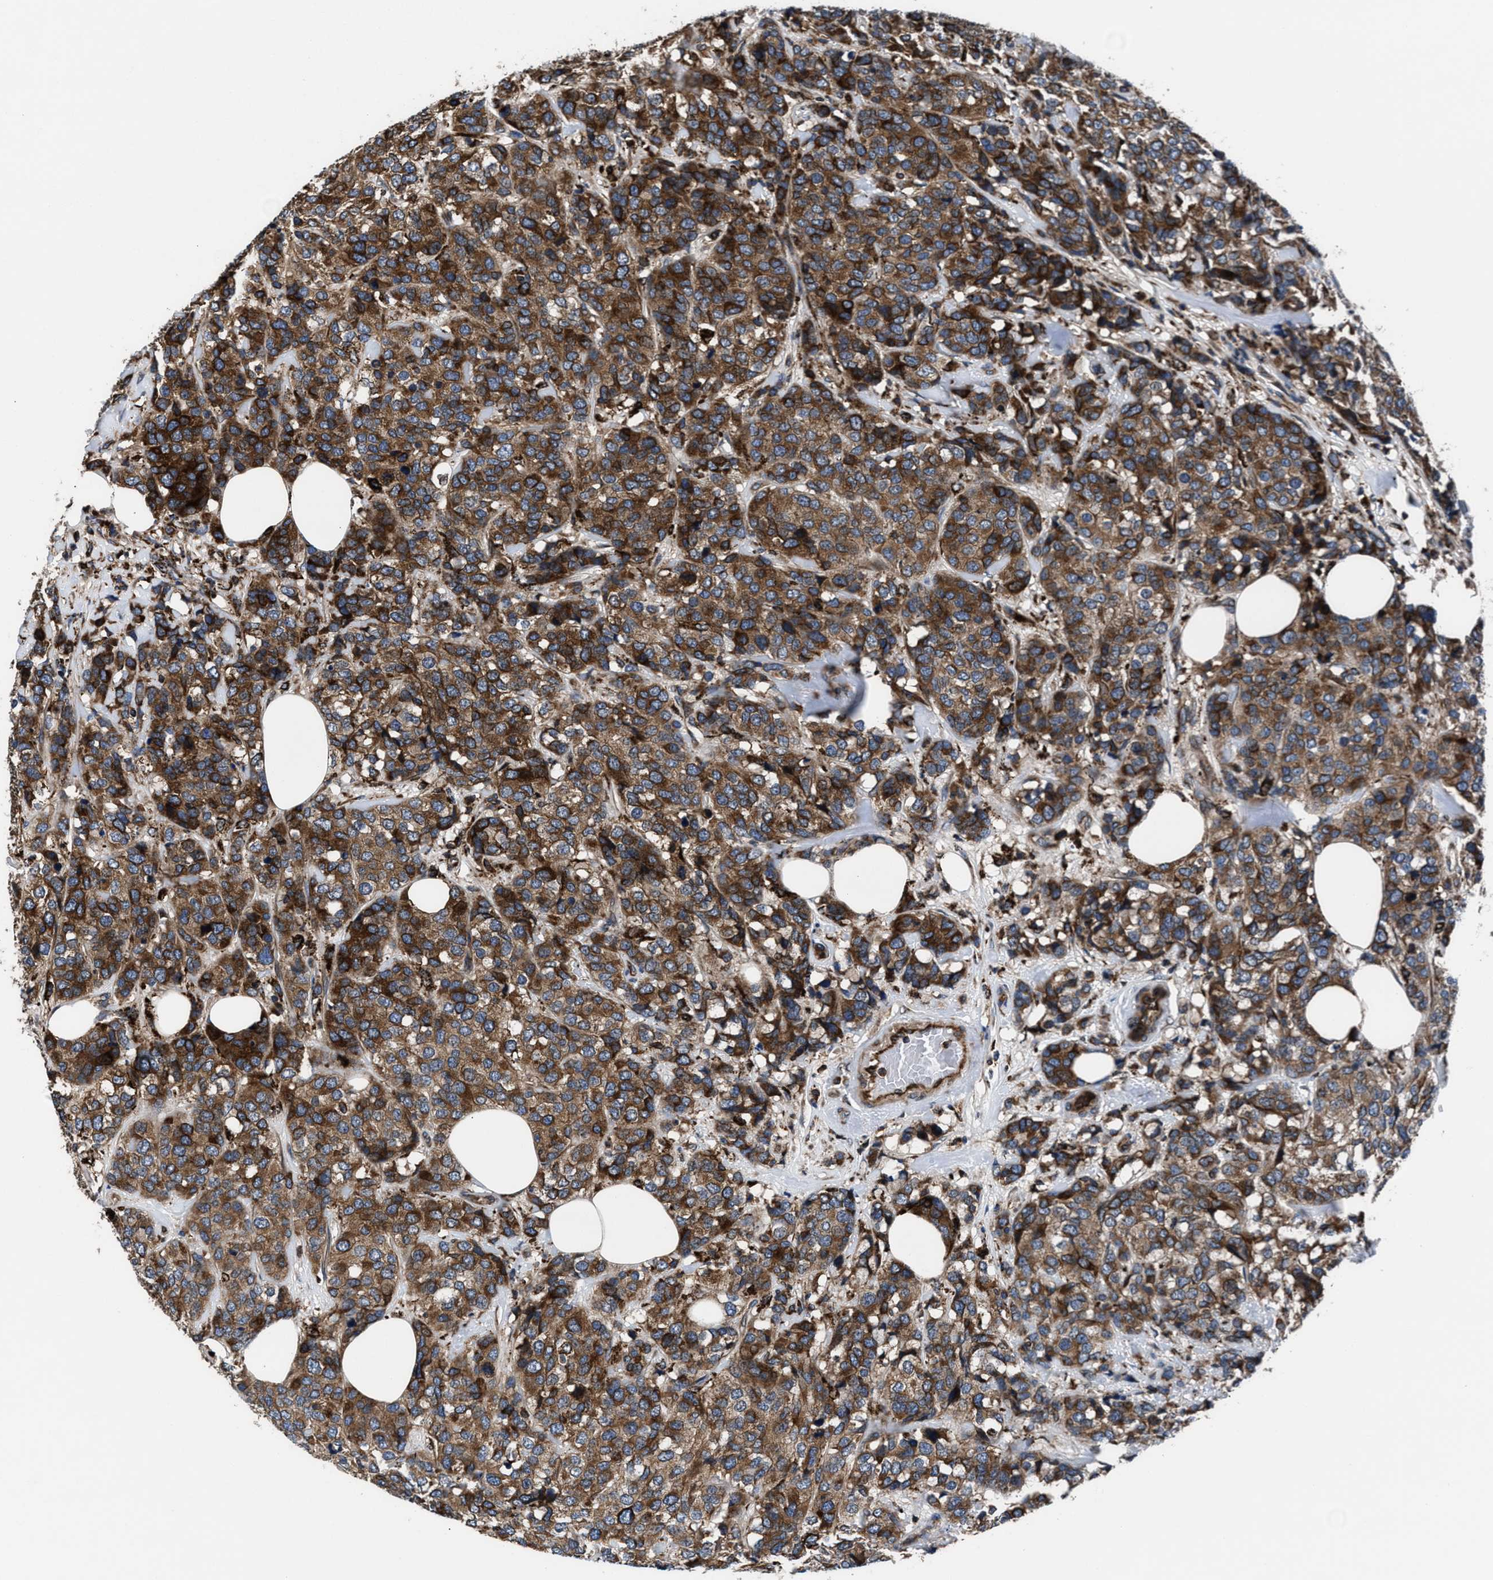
{"staining": {"intensity": "strong", "quantity": ">75%", "location": "cytoplasmic/membranous"}, "tissue": "breast cancer", "cell_type": "Tumor cells", "image_type": "cancer", "snomed": [{"axis": "morphology", "description": "Lobular carcinoma"}, {"axis": "topography", "description": "Breast"}], "caption": "Tumor cells display high levels of strong cytoplasmic/membranous staining in approximately >75% of cells in human lobular carcinoma (breast).", "gene": "PRR15L", "patient": {"sex": "female", "age": 59}}